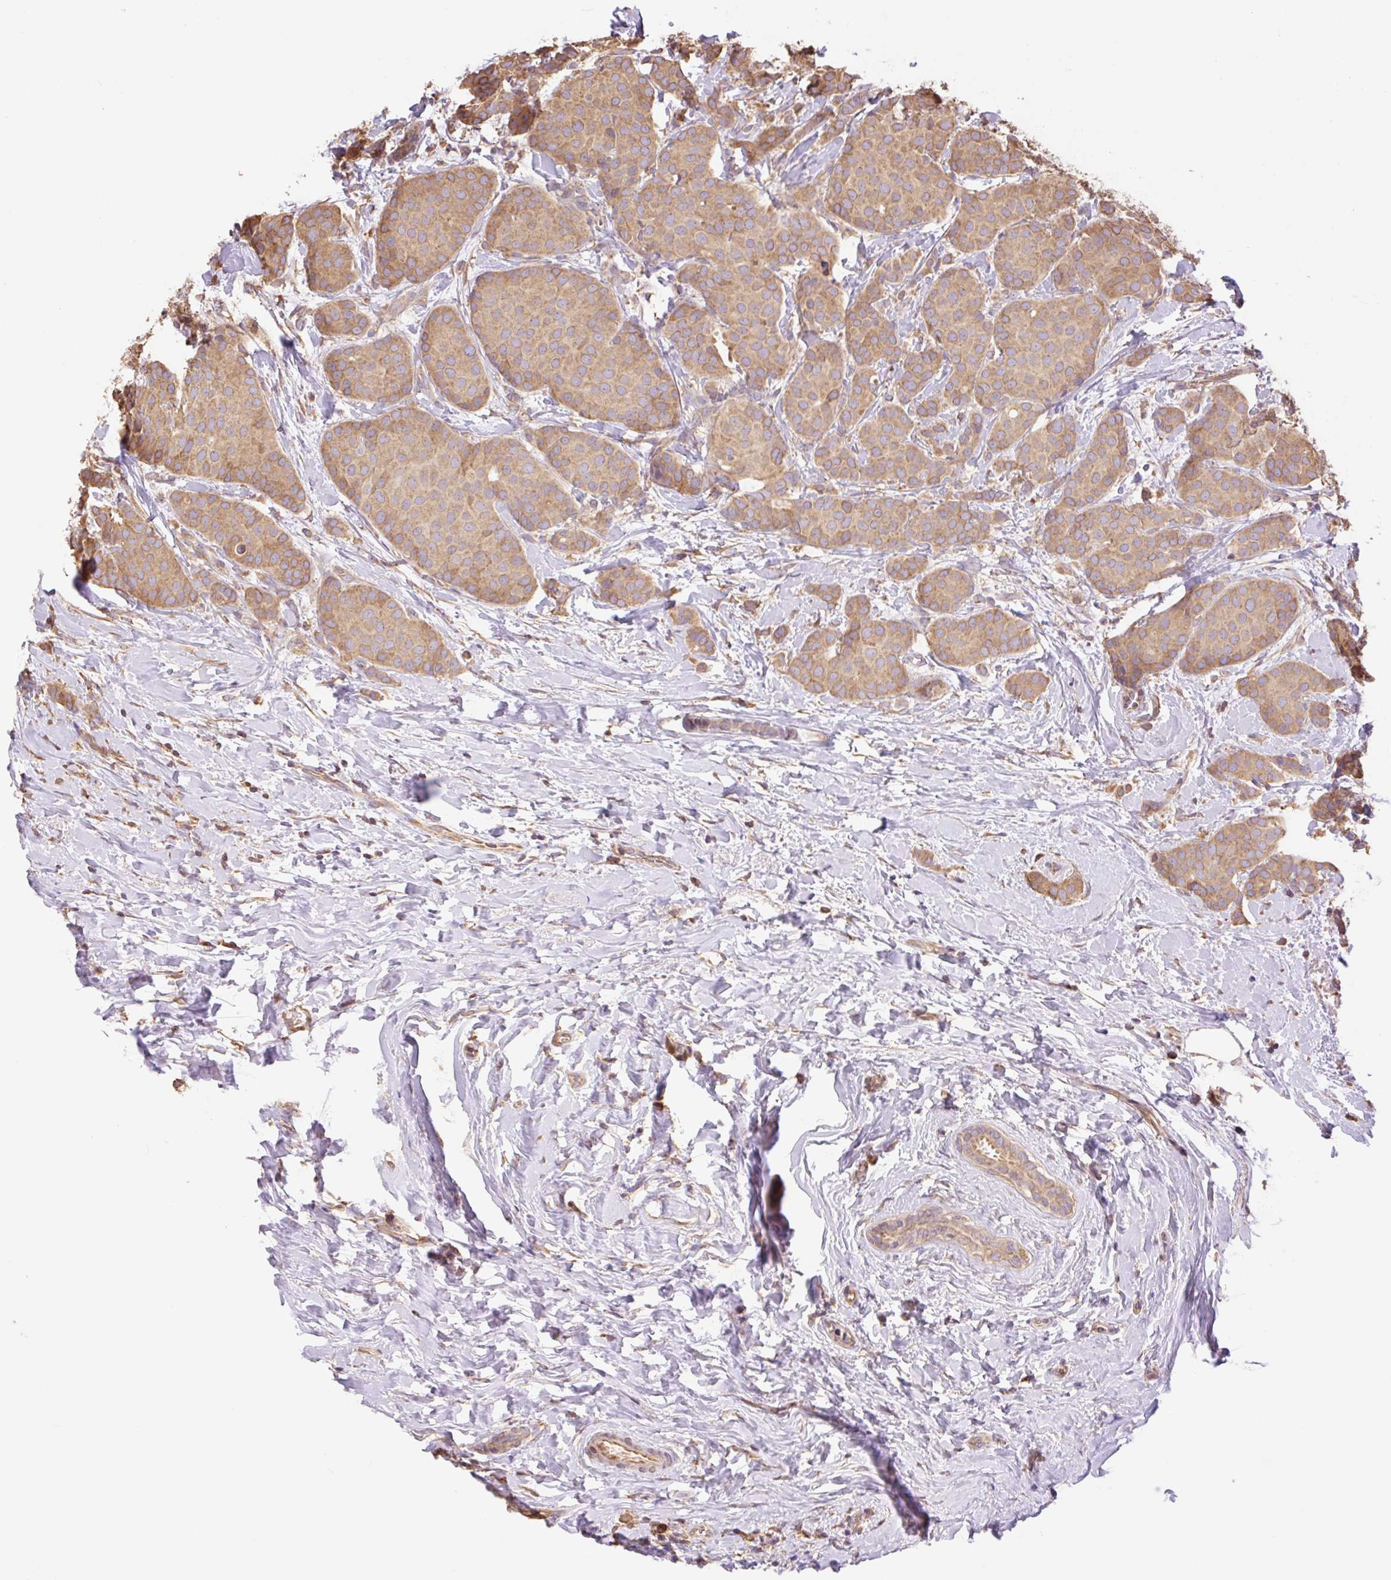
{"staining": {"intensity": "moderate", "quantity": ">75%", "location": "cytoplasmic/membranous"}, "tissue": "breast cancer", "cell_type": "Tumor cells", "image_type": "cancer", "snomed": [{"axis": "morphology", "description": "Duct carcinoma"}, {"axis": "topography", "description": "Breast"}], "caption": "Infiltrating ductal carcinoma (breast) stained with a brown dye exhibits moderate cytoplasmic/membranous positive positivity in approximately >75% of tumor cells.", "gene": "DESI1", "patient": {"sex": "female", "age": 70}}